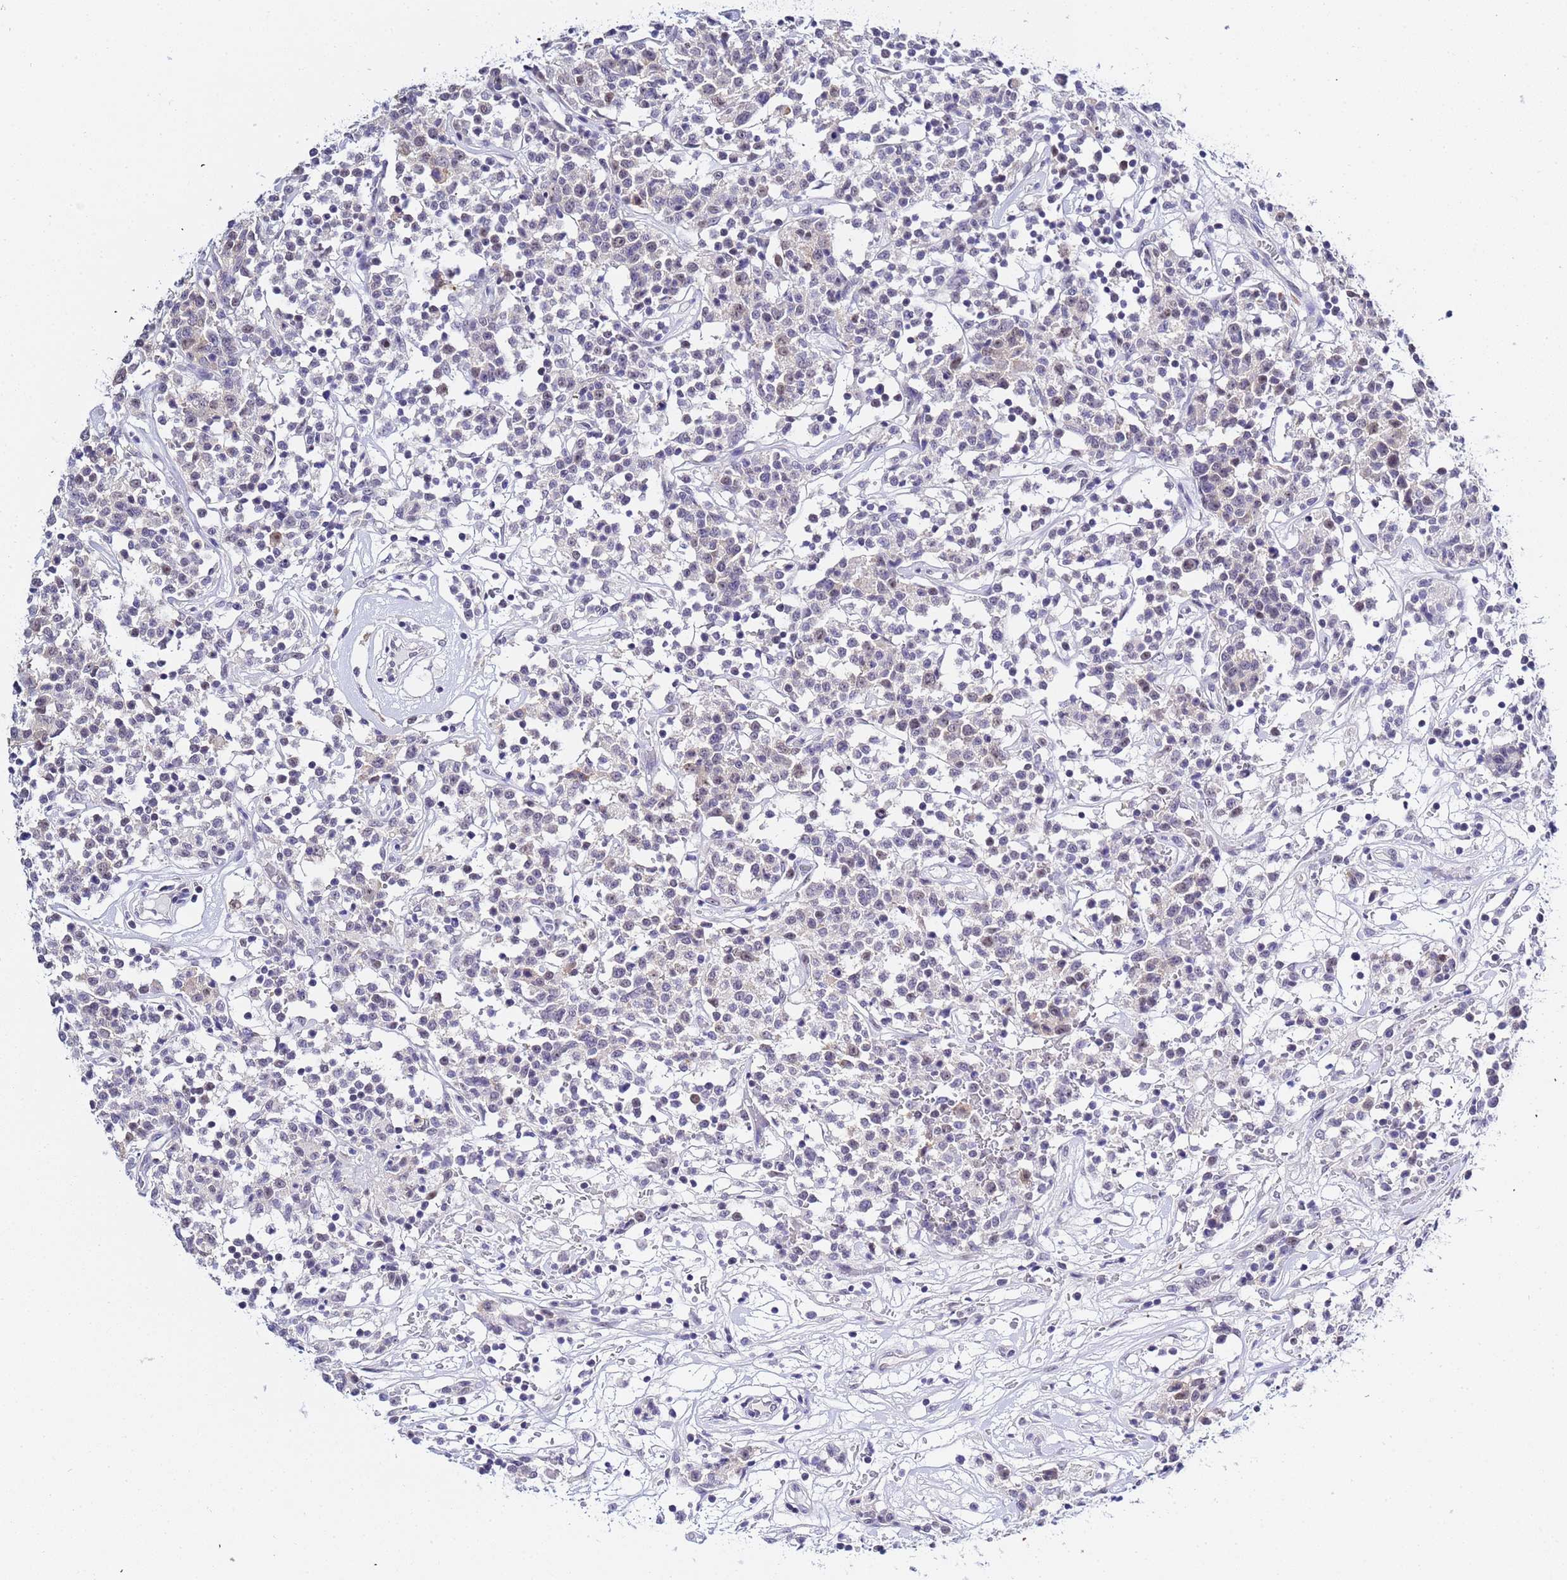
{"staining": {"intensity": "weak", "quantity": "<25%", "location": "nuclear"}, "tissue": "lymphoma", "cell_type": "Tumor cells", "image_type": "cancer", "snomed": [{"axis": "morphology", "description": "Malignant lymphoma, non-Hodgkin's type, Low grade"}, {"axis": "topography", "description": "Small intestine"}], "caption": "Immunohistochemical staining of malignant lymphoma, non-Hodgkin's type (low-grade) displays no significant positivity in tumor cells.", "gene": "ACTL6B", "patient": {"sex": "female", "age": 59}}